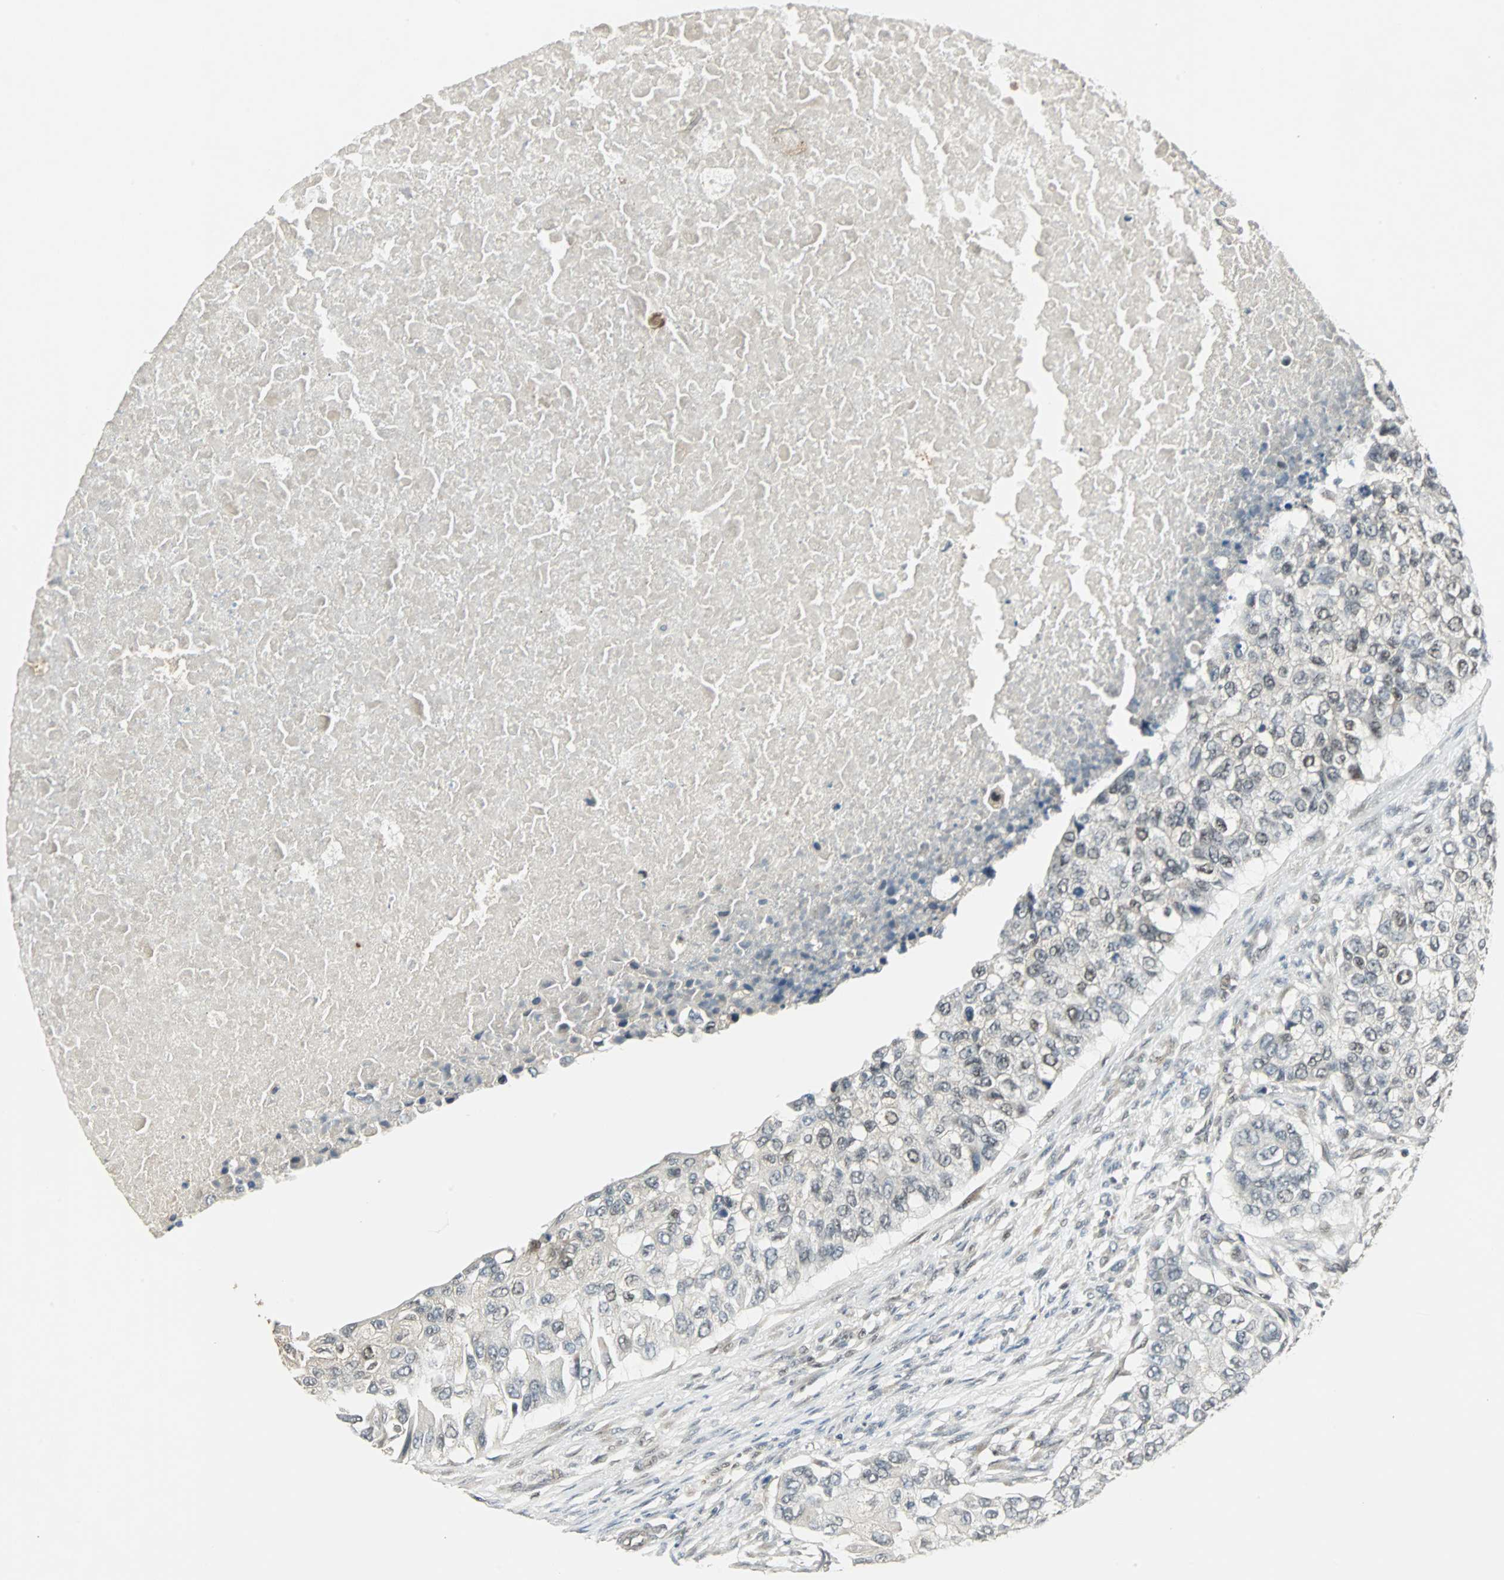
{"staining": {"intensity": "negative", "quantity": "none", "location": "none"}, "tissue": "breast cancer", "cell_type": "Tumor cells", "image_type": "cancer", "snomed": [{"axis": "morphology", "description": "Normal tissue, NOS"}, {"axis": "morphology", "description": "Duct carcinoma"}, {"axis": "topography", "description": "Breast"}], "caption": "This is a photomicrograph of IHC staining of breast cancer, which shows no positivity in tumor cells. The staining is performed using DAB (3,3'-diaminobenzidine) brown chromogen with nuclei counter-stained in using hematoxylin.", "gene": "MED4", "patient": {"sex": "female", "age": 49}}